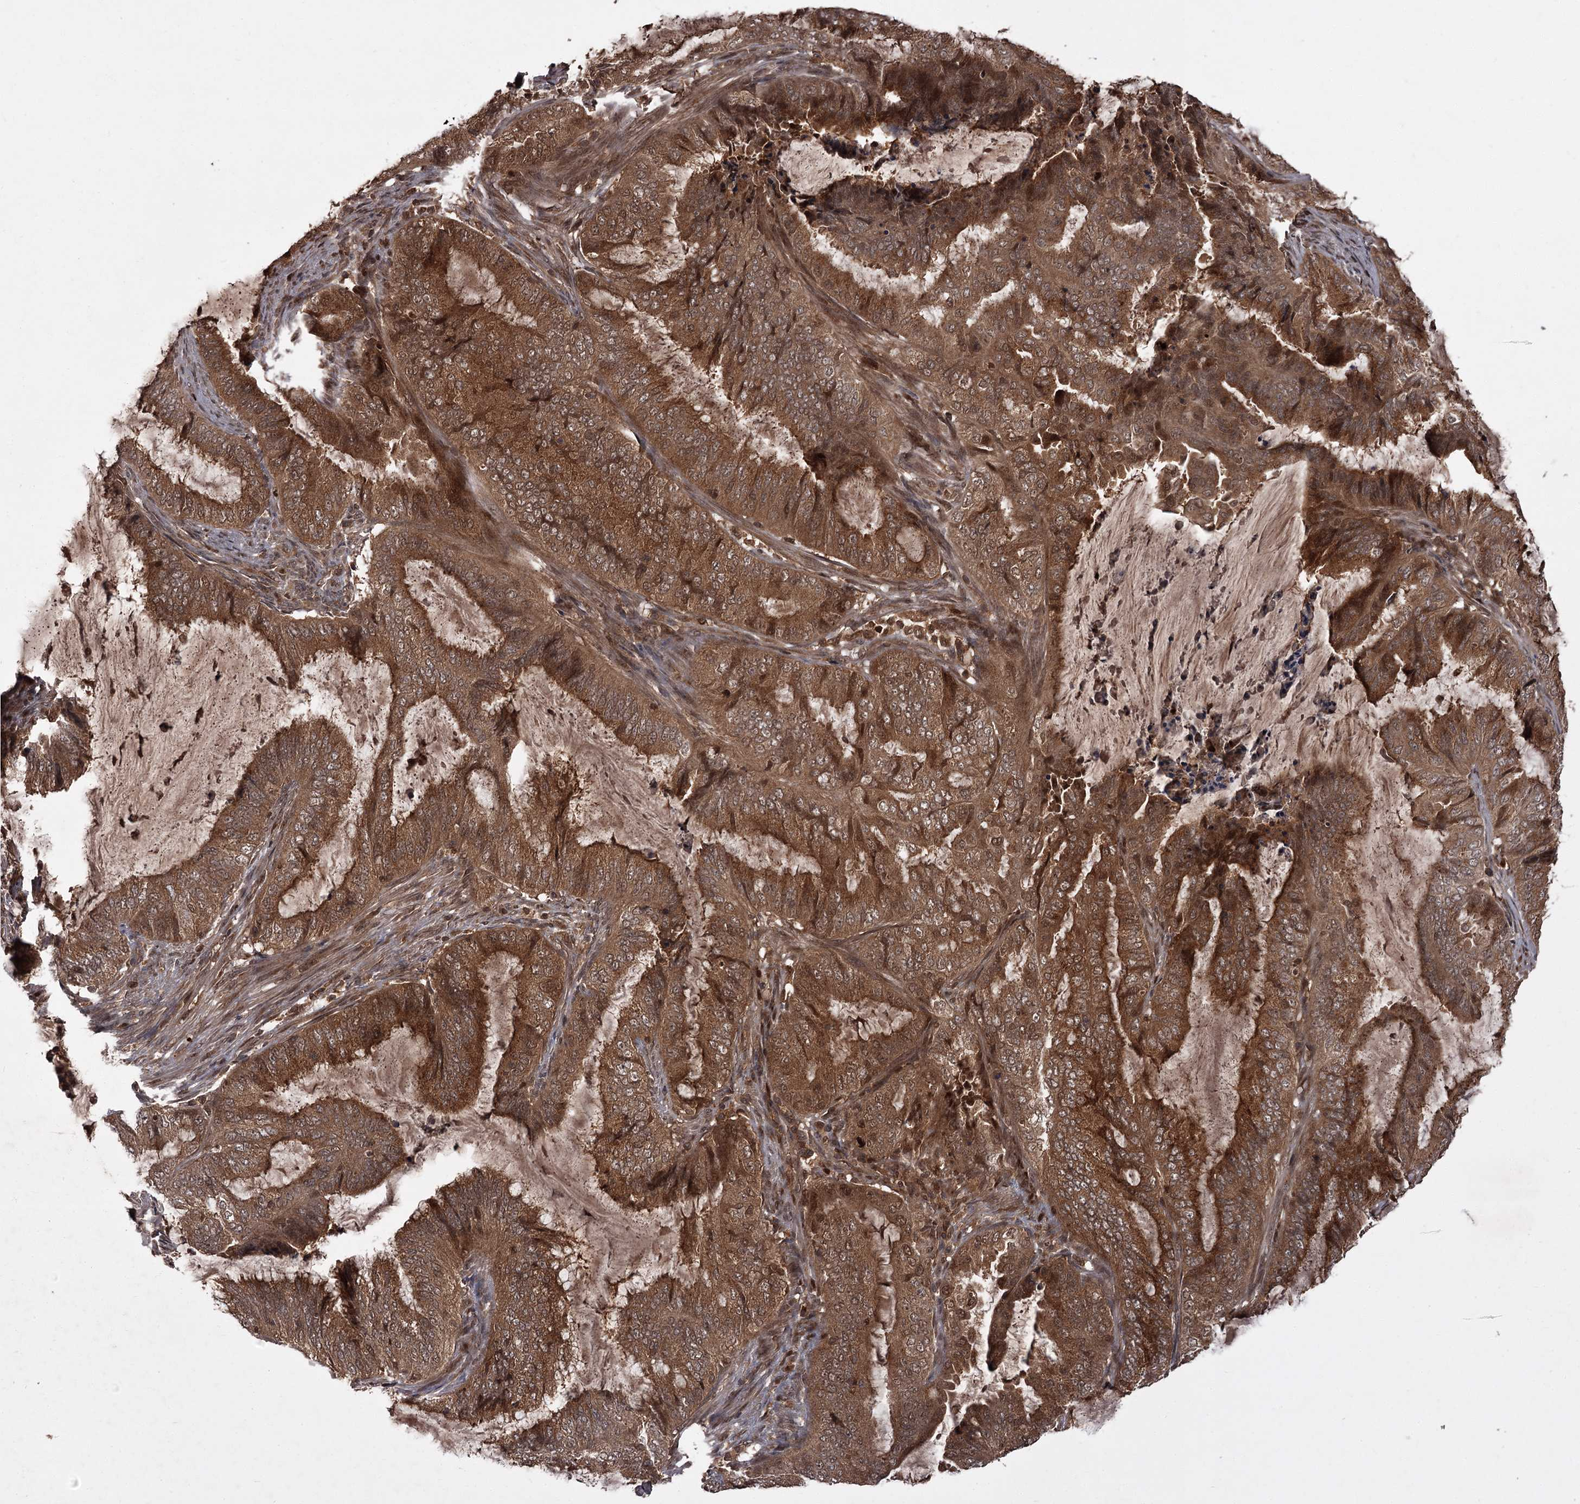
{"staining": {"intensity": "strong", "quantity": ">75%", "location": "cytoplasmic/membranous"}, "tissue": "endometrial cancer", "cell_type": "Tumor cells", "image_type": "cancer", "snomed": [{"axis": "morphology", "description": "Adenocarcinoma, NOS"}, {"axis": "topography", "description": "Endometrium"}], "caption": "Immunohistochemistry of adenocarcinoma (endometrial) shows high levels of strong cytoplasmic/membranous expression in about >75% of tumor cells.", "gene": "TBC1D23", "patient": {"sex": "female", "age": 51}}